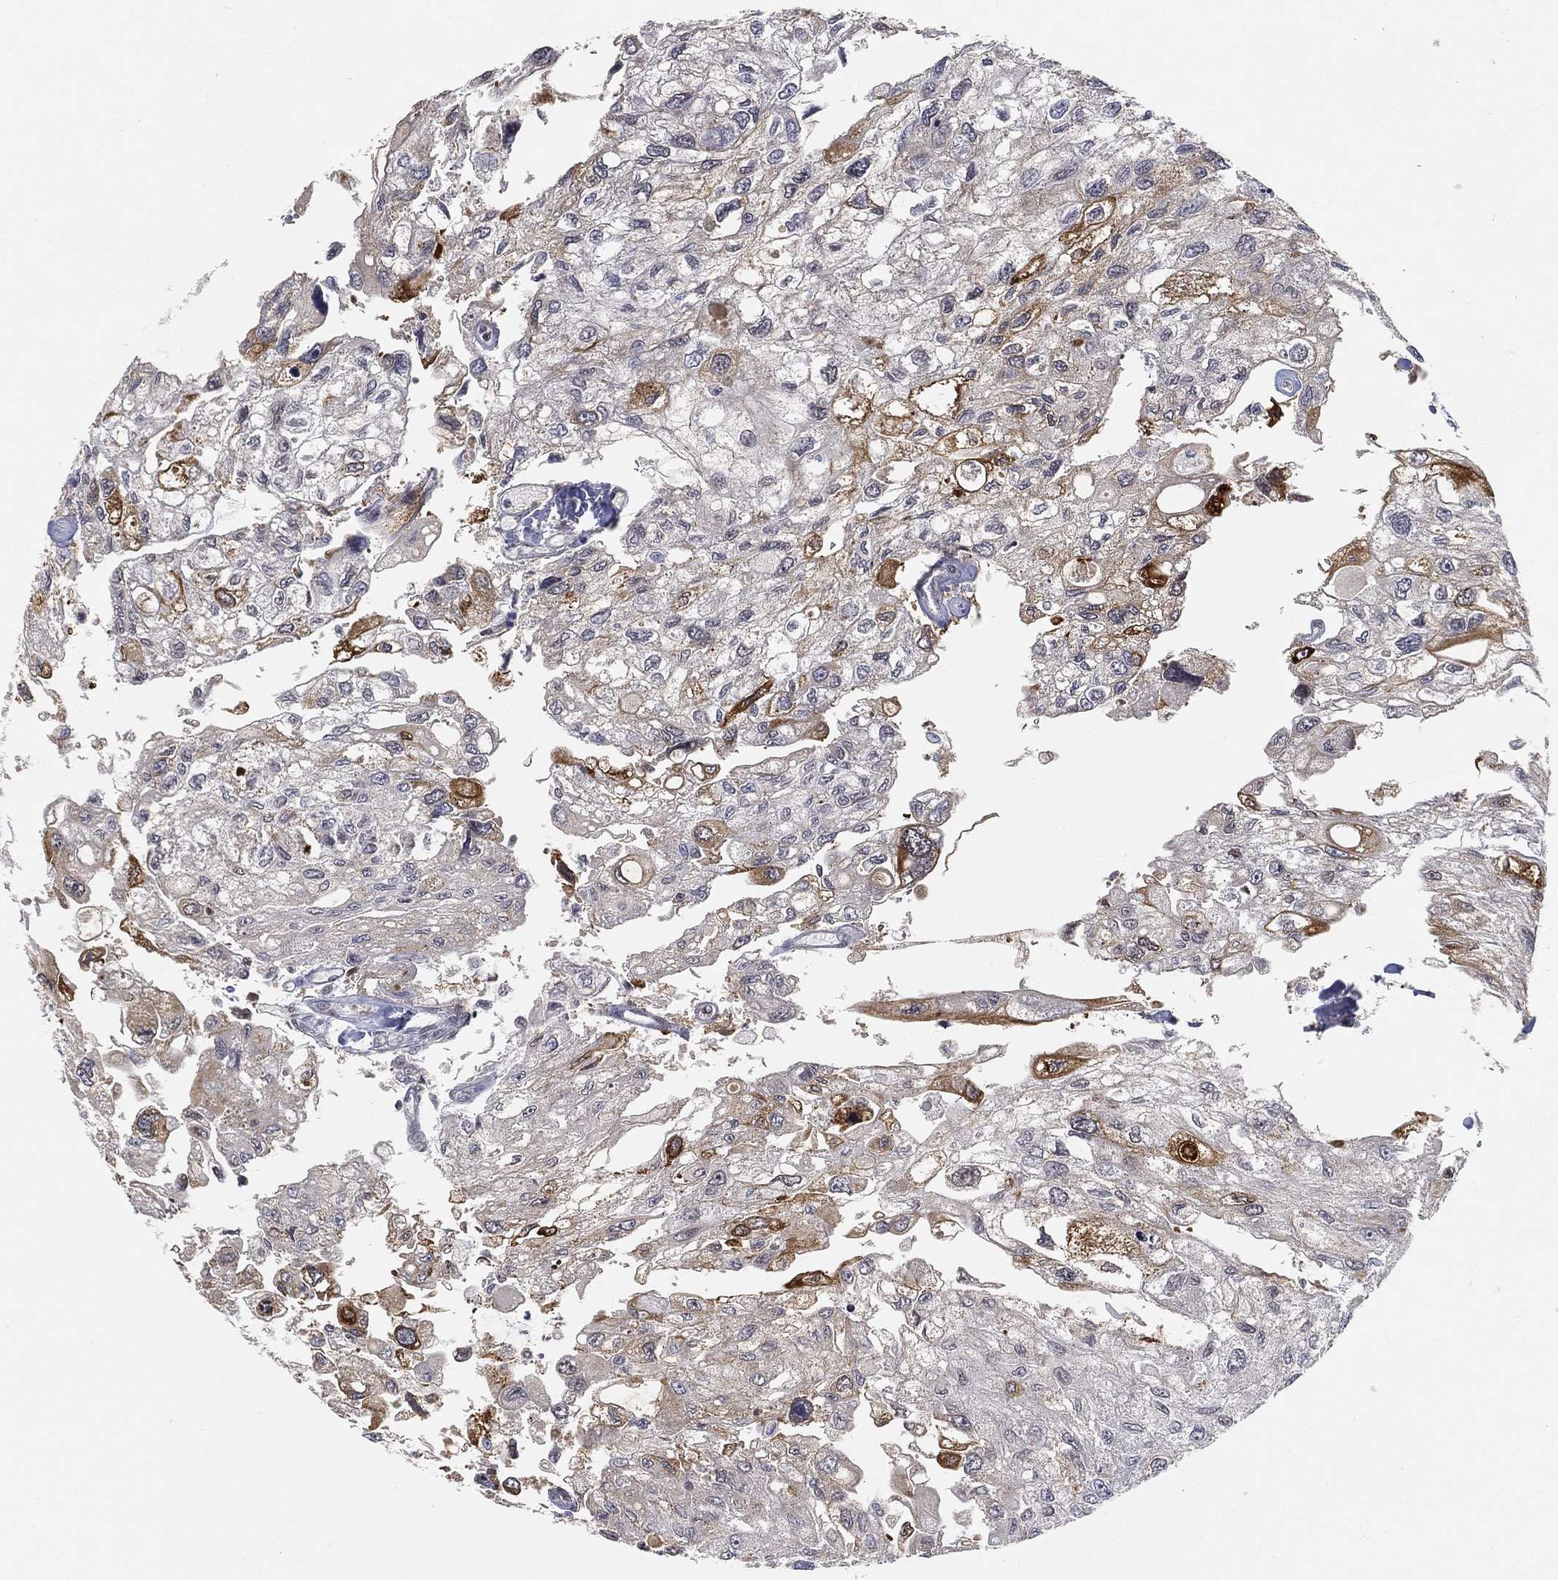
{"staining": {"intensity": "strong", "quantity": "<25%", "location": "cytoplasmic/membranous"}, "tissue": "urothelial cancer", "cell_type": "Tumor cells", "image_type": "cancer", "snomed": [{"axis": "morphology", "description": "Urothelial carcinoma, High grade"}, {"axis": "topography", "description": "Urinary bladder"}], "caption": "Tumor cells reveal medium levels of strong cytoplasmic/membranous expression in about <25% of cells in urothelial cancer.", "gene": "TMEM25", "patient": {"sex": "male", "age": 59}}